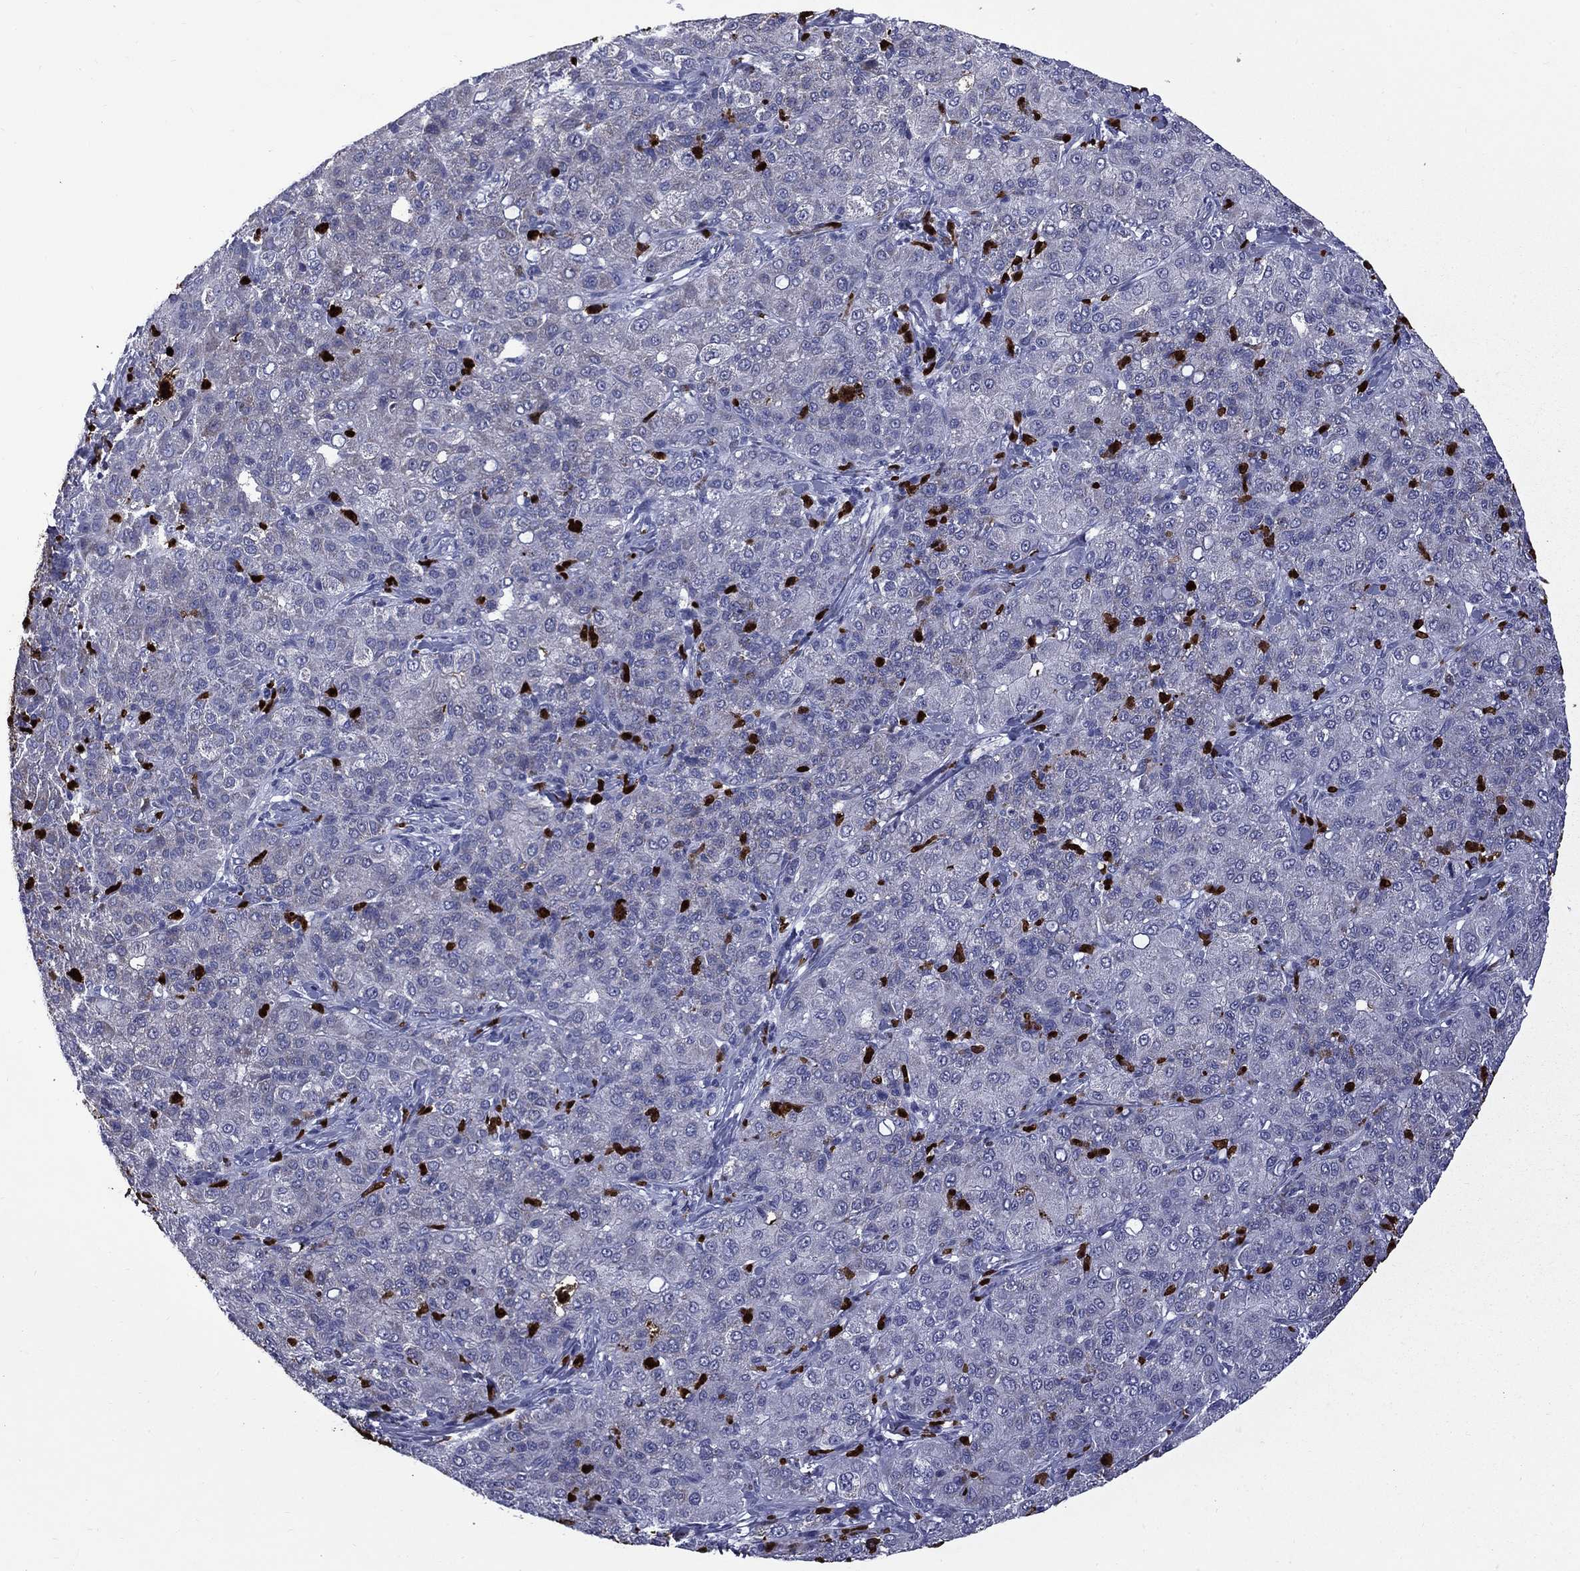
{"staining": {"intensity": "negative", "quantity": "none", "location": "none"}, "tissue": "liver cancer", "cell_type": "Tumor cells", "image_type": "cancer", "snomed": [{"axis": "morphology", "description": "Carcinoma, Hepatocellular, NOS"}, {"axis": "topography", "description": "Liver"}], "caption": "Tumor cells are negative for brown protein staining in liver cancer. Nuclei are stained in blue.", "gene": "TRIM29", "patient": {"sex": "male", "age": 65}}